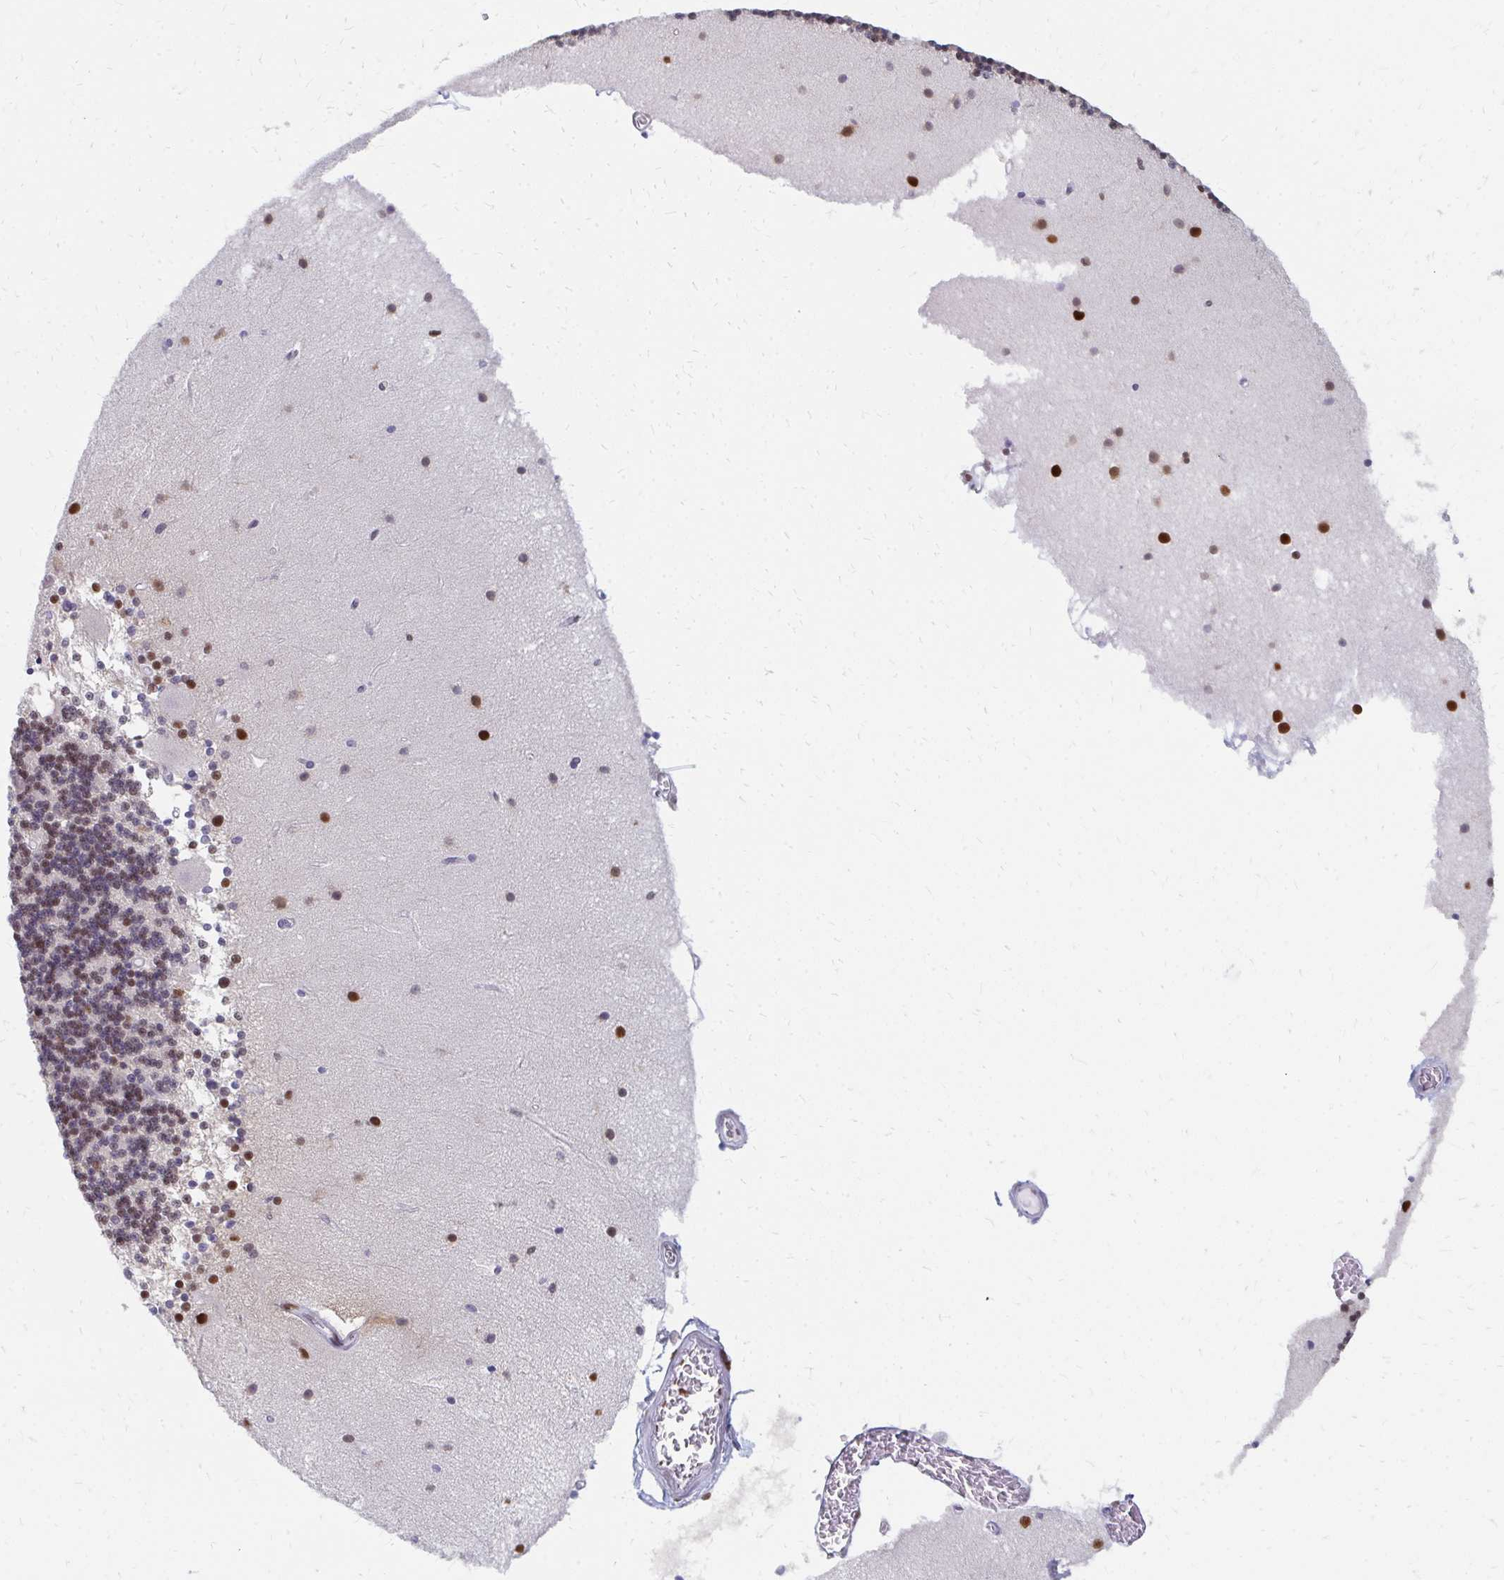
{"staining": {"intensity": "moderate", "quantity": "<25%", "location": "nuclear"}, "tissue": "cerebellum", "cell_type": "Cells in granular layer", "image_type": "normal", "snomed": [{"axis": "morphology", "description": "Normal tissue, NOS"}, {"axis": "topography", "description": "Cerebellum"}], "caption": "IHC image of normal cerebellum: human cerebellum stained using IHC shows low levels of moderate protein expression localized specifically in the nuclear of cells in granular layer, appearing as a nuclear brown color.", "gene": "PLK3", "patient": {"sex": "female", "age": 54}}